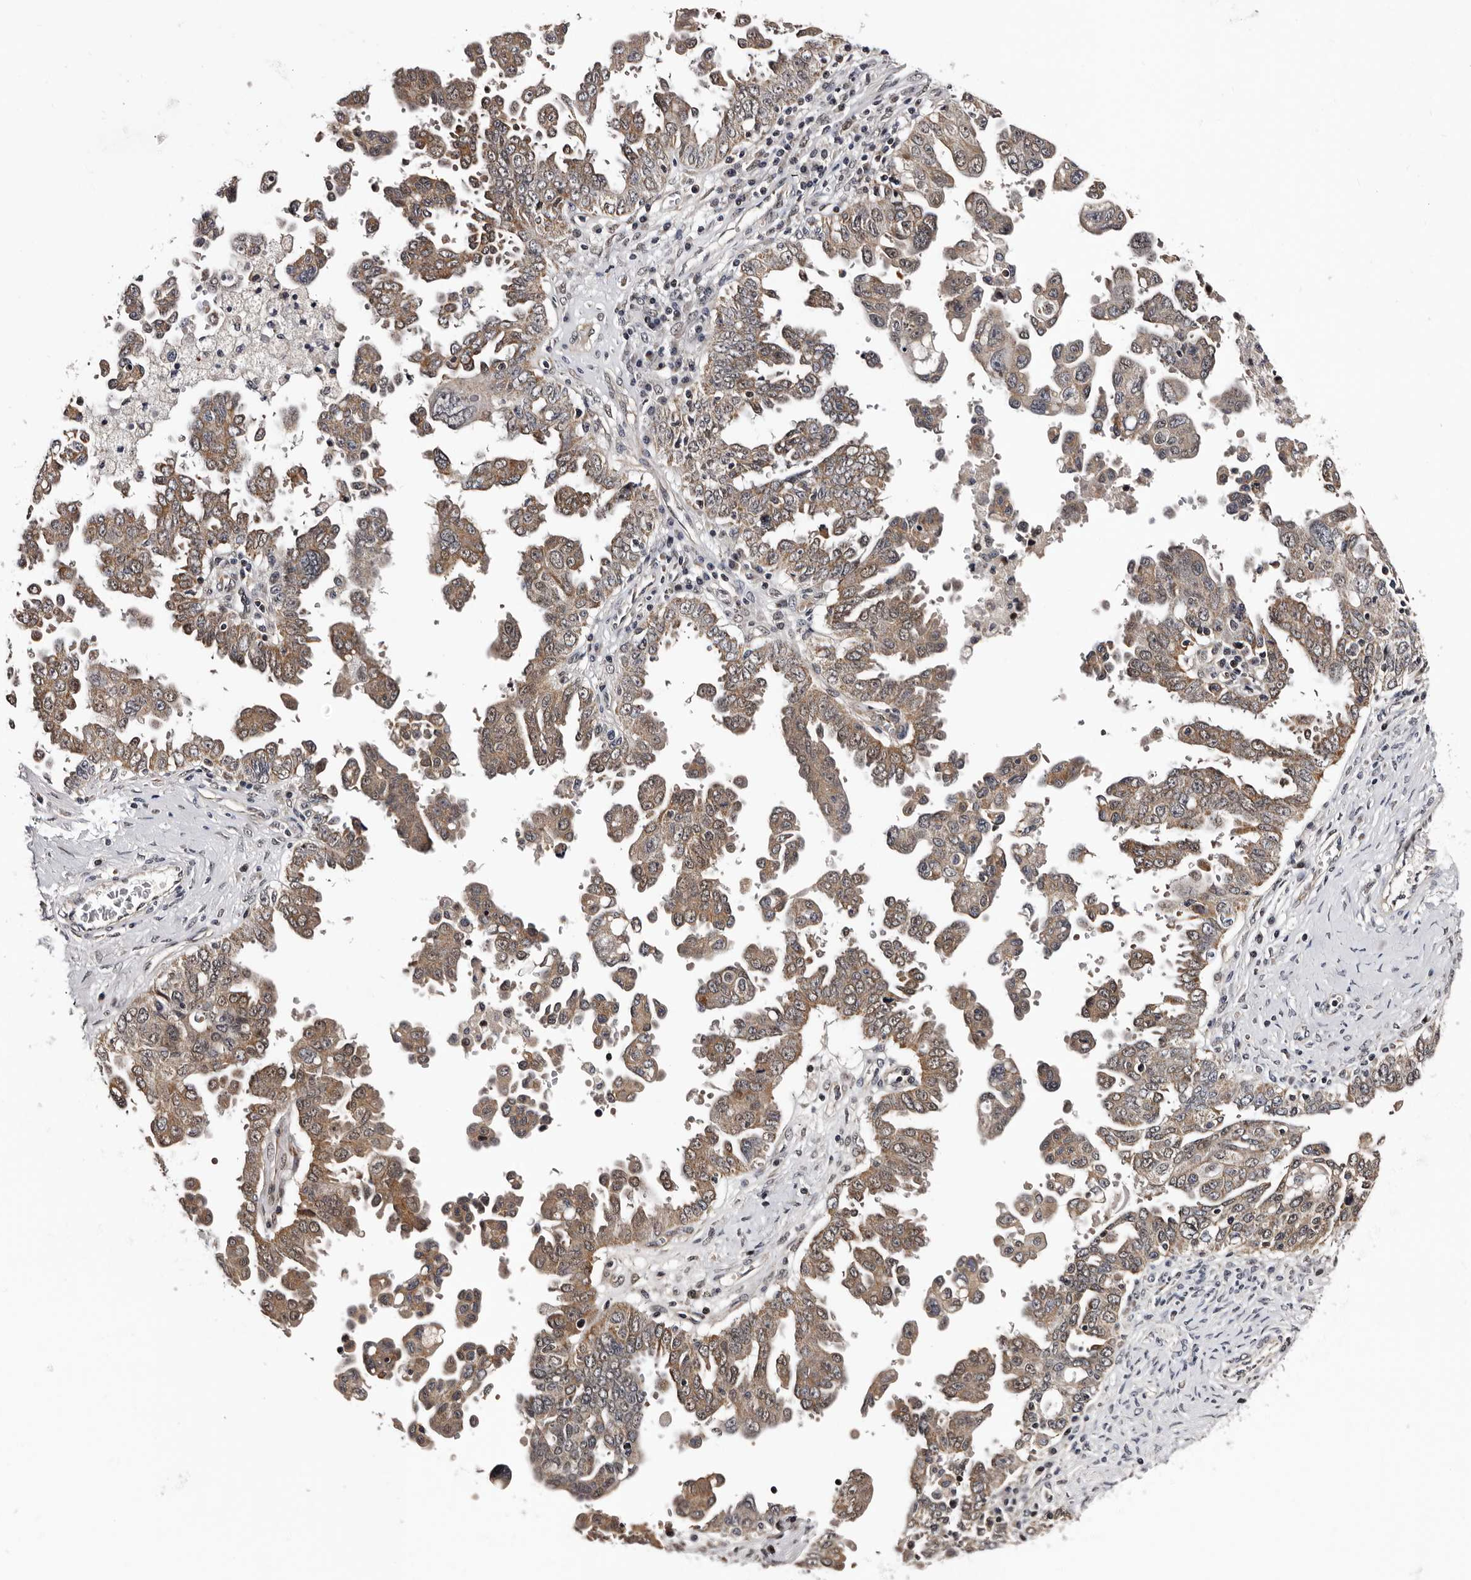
{"staining": {"intensity": "weak", "quantity": ">75%", "location": "cytoplasmic/membranous"}, "tissue": "ovarian cancer", "cell_type": "Tumor cells", "image_type": "cancer", "snomed": [{"axis": "morphology", "description": "Carcinoma, endometroid"}, {"axis": "topography", "description": "Ovary"}], "caption": "Ovarian cancer stained with a protein marker shows weak staining in tumor cells.", "gene": "GLRX3", "patient": {"sex": "female", "age": 62}}